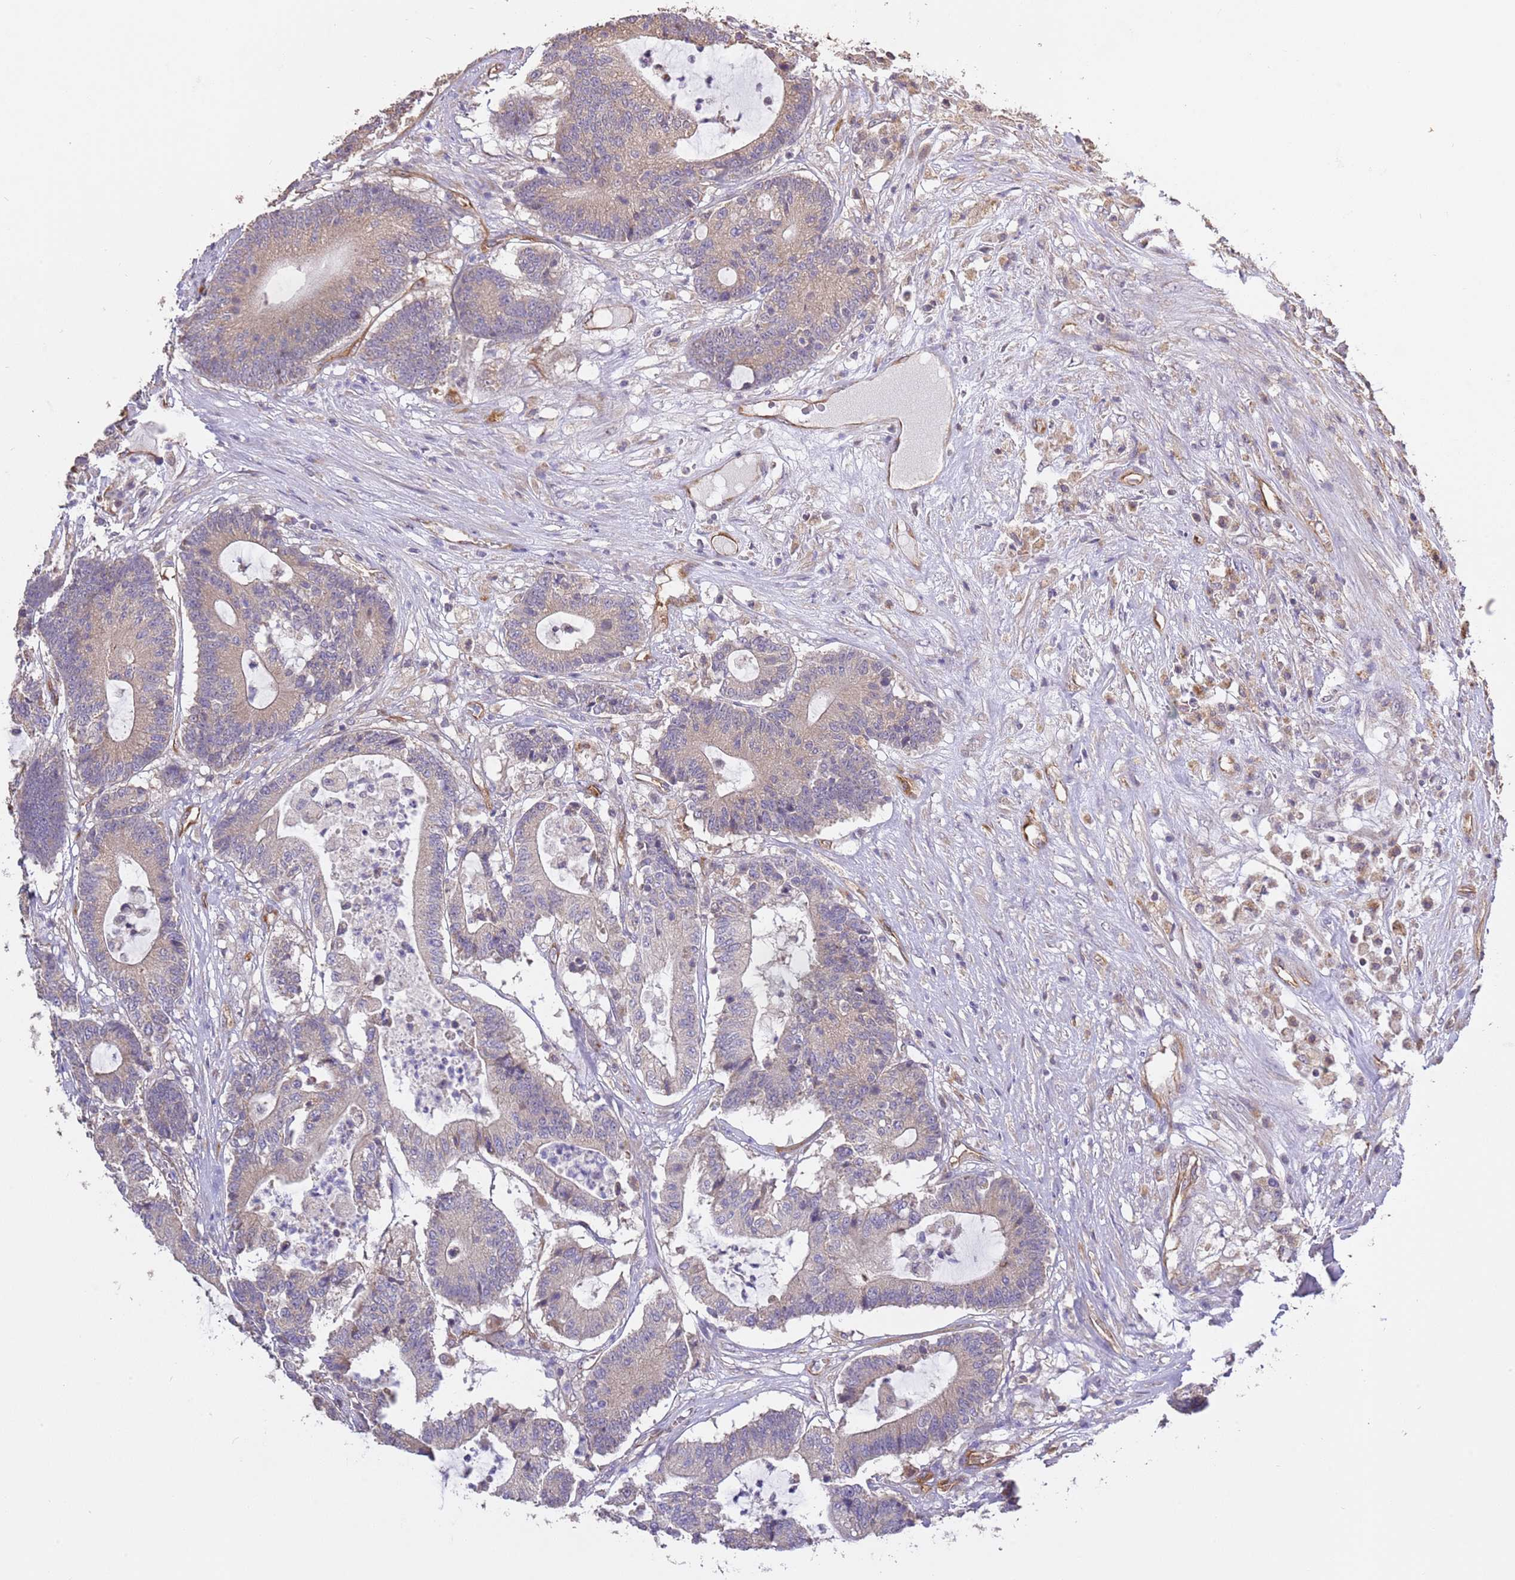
{"staining": {"intensity": "moderate", "quantity": ">75%", "location": "cytoplasmic/membranous"}, "tissue": "colorectal cancer", "cell_type": "Tumor cells", "image_type": "cancer", "snomed": [{"axis": "morphology", "description": "Adenocarcinoma, NOS"}, {"axis": "topography", "description": "Colon"}], "caption": "Human colorectal cancer (adenocarcinoma) stained with a protein marker exhibits moderate staining in tumor cells.", "gene": "DOCK9", "patient": {"sex": "female", "age": 84}}